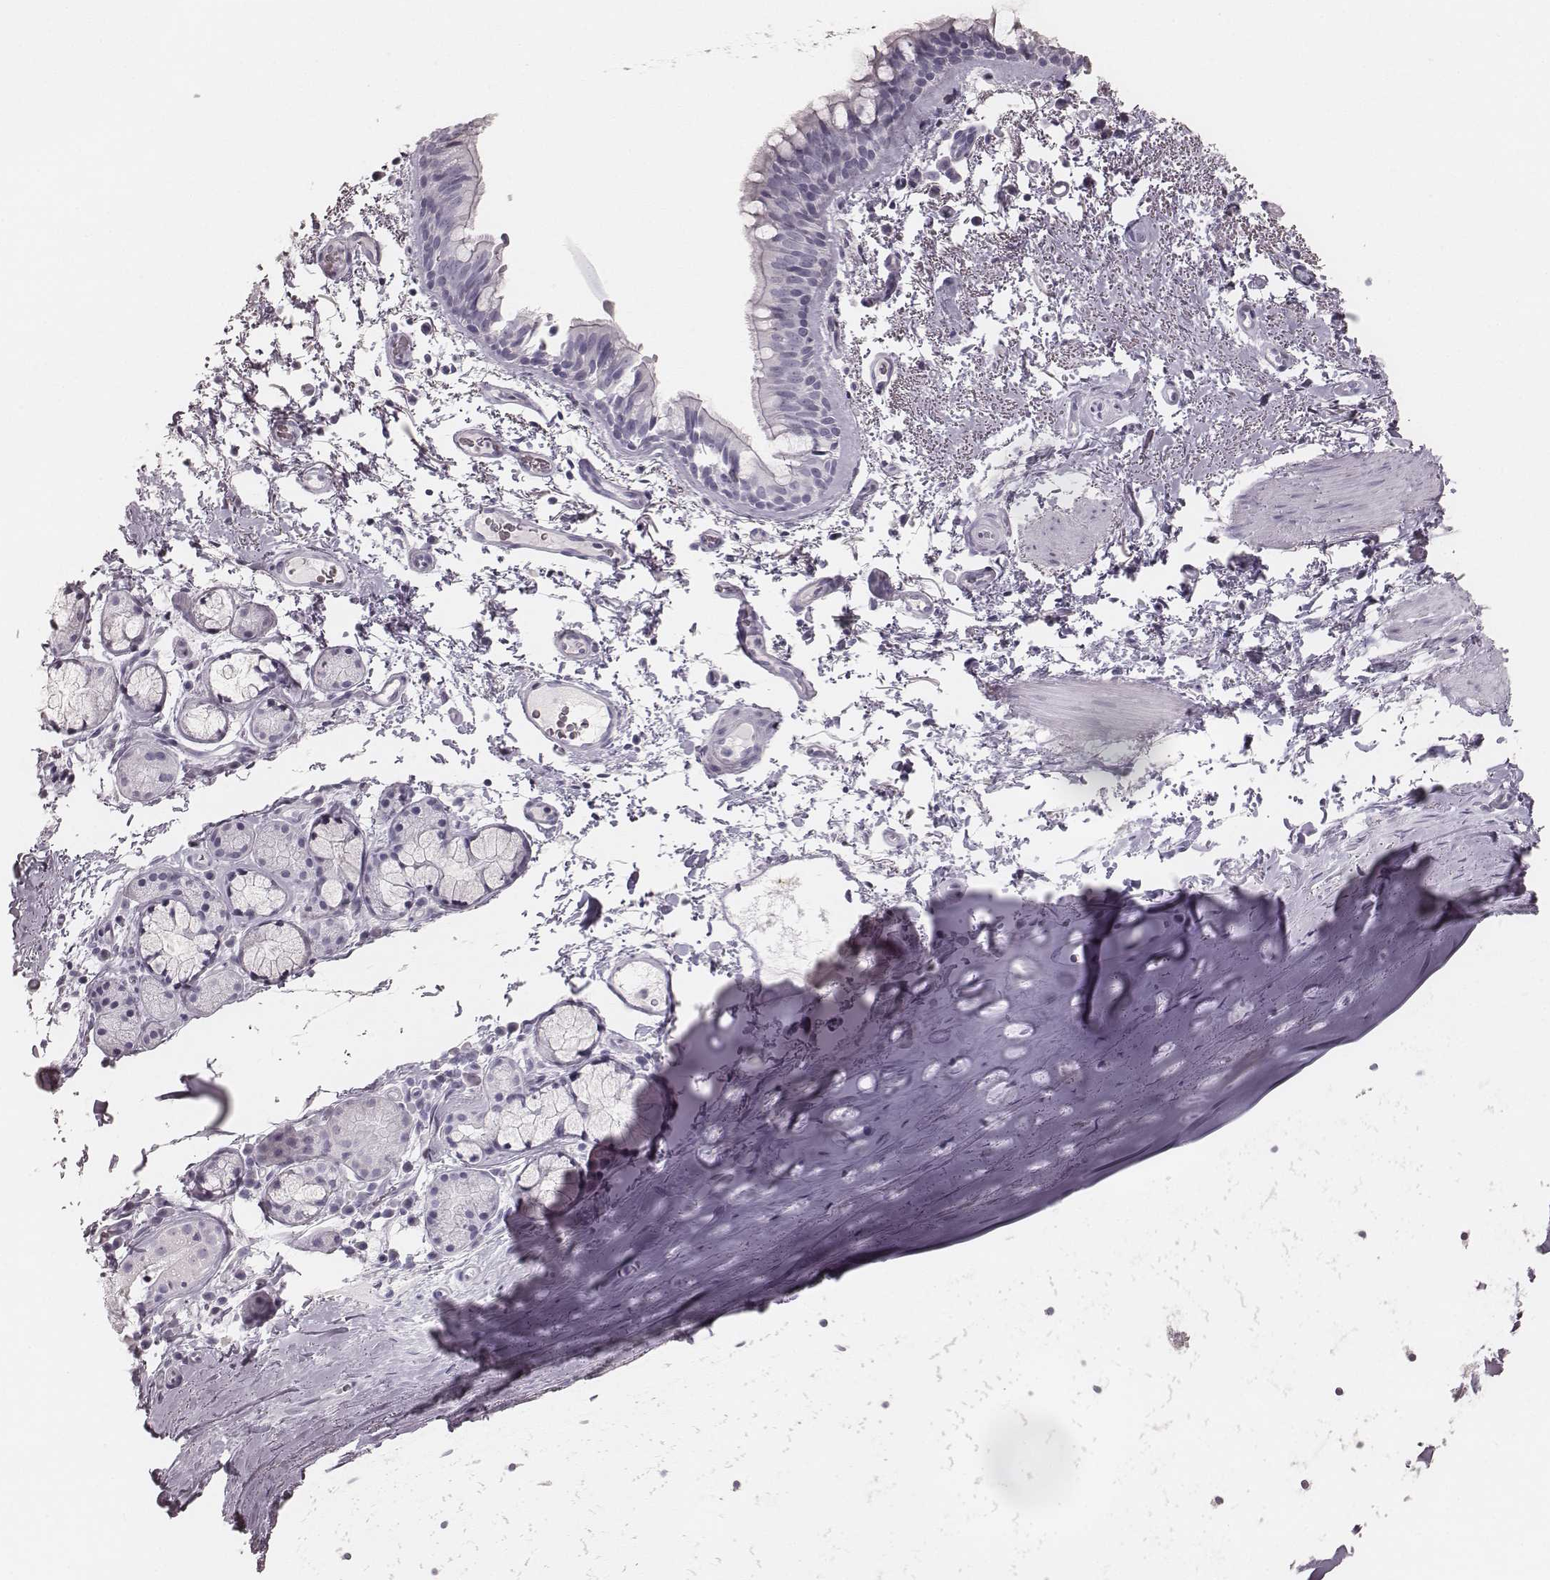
{"staining": {"intensity": "negative", "quantity": "none", "location": "none"}, "tissue": "bronchus", "cell_type": "Respiratory epithelial cells", "image_type": "normal", "snomed": [{"axis": "morphology", "description": "Normal tissue, NOS"}, {"axis": "topography", "description": "Bronchus"}], "caption": "Immunohistochemical staining of normal human bronchus exhibits no significant staining in respiratory epithelial cells.", "gene": "KRT34", "patient": {"sex": "female", "age": 64}}